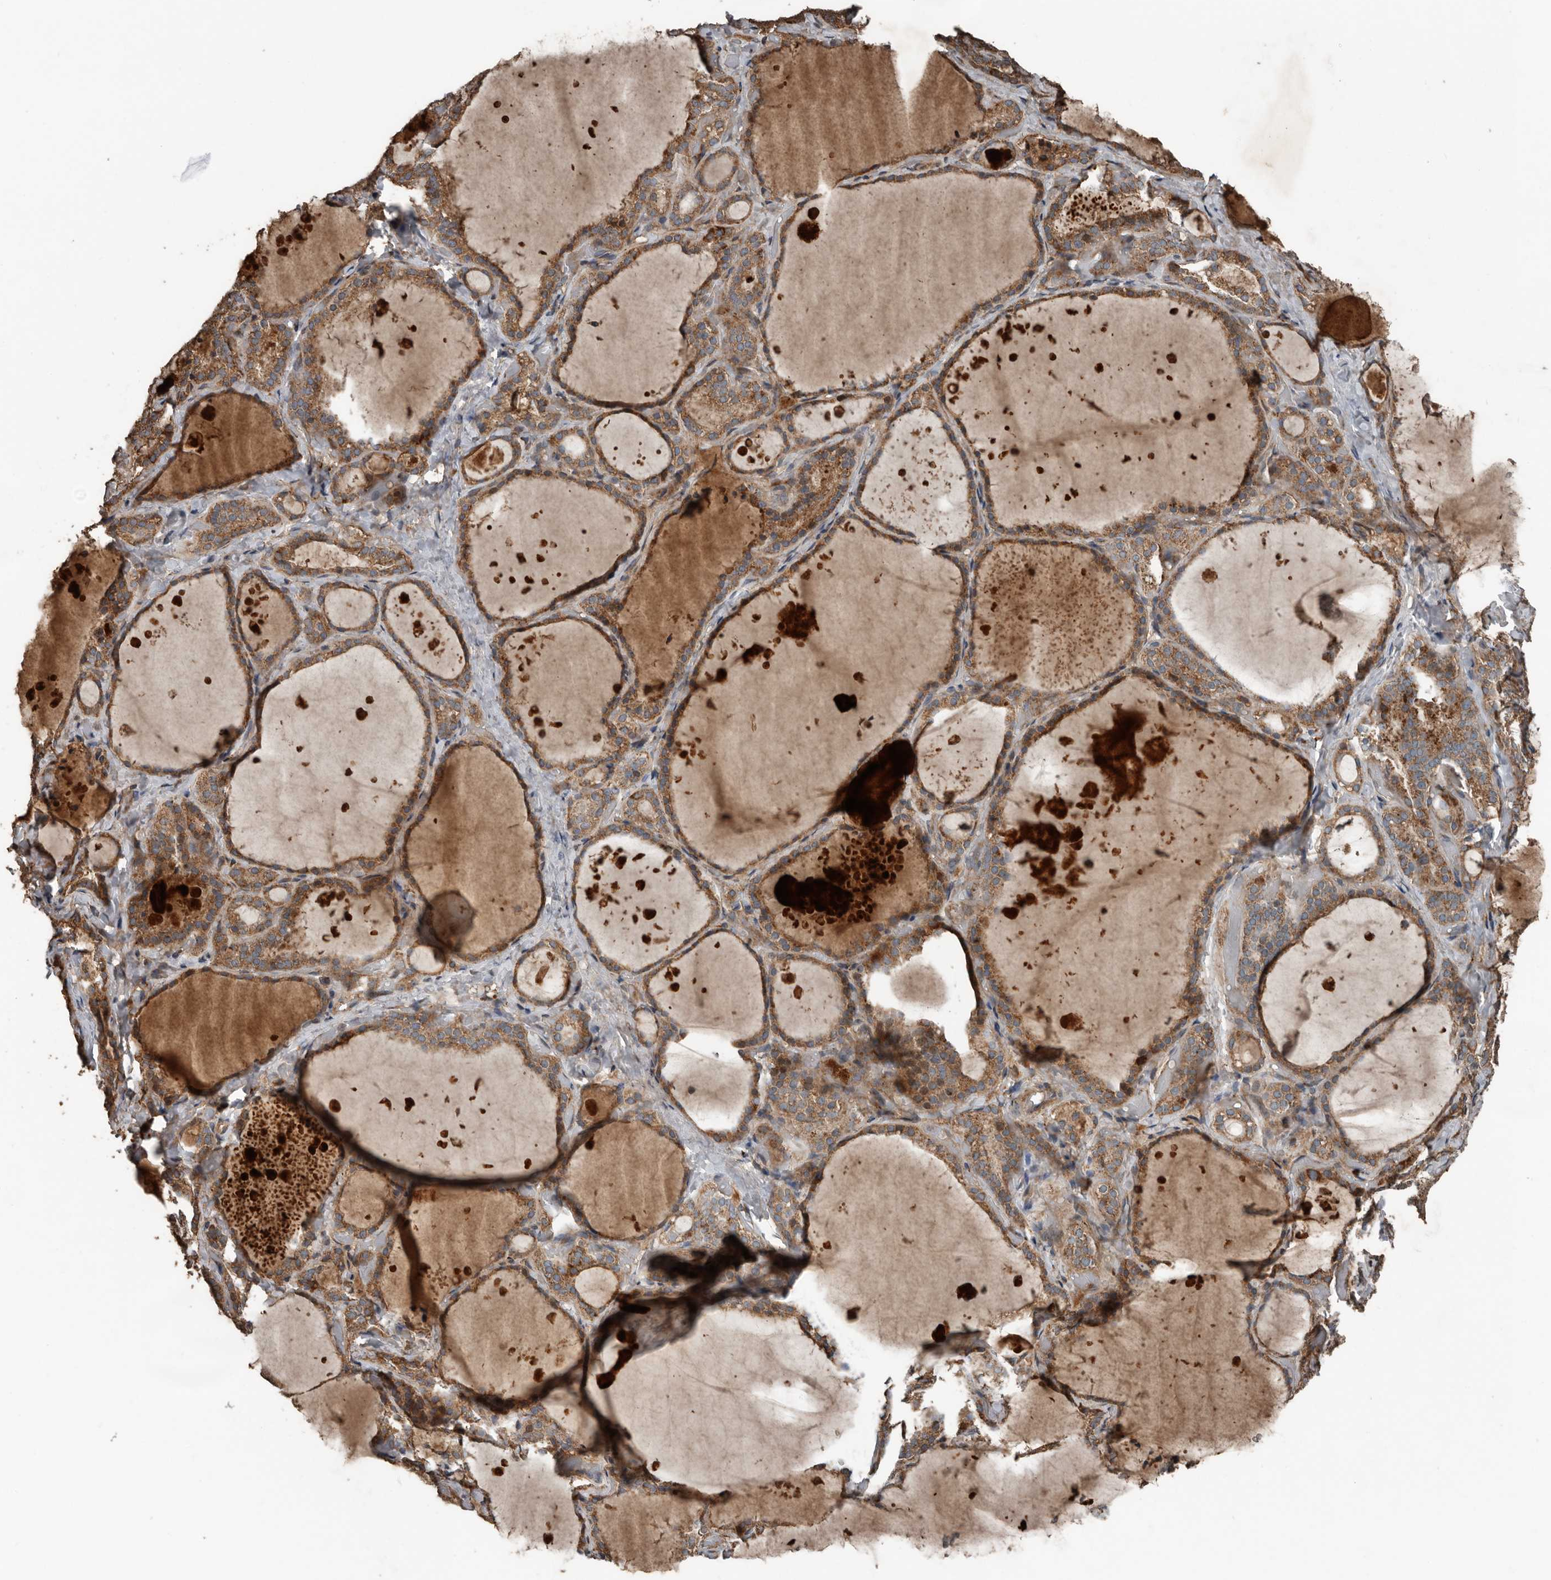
{"staining": {"intensity": "strong", "quantity": ">75%", "location": "cytoplasmic/membranous"}, "tissue": "thyroid gland", "cell_type": "Glandular cells", "image_type": "normal", "snomed": [{"axis": "morphology", "description": "Normal tissue, NOS"}, {"axis": "topography", "description": "Thyroid gland"}], "caption": "Protein positivity by IHC exhibits strong cytoplasmic/membranous expression in approximately >75% of glandular cells in benign thyroid gland.", "gene": "RNF207", "patient": {"sex": "female", "age": 44}}